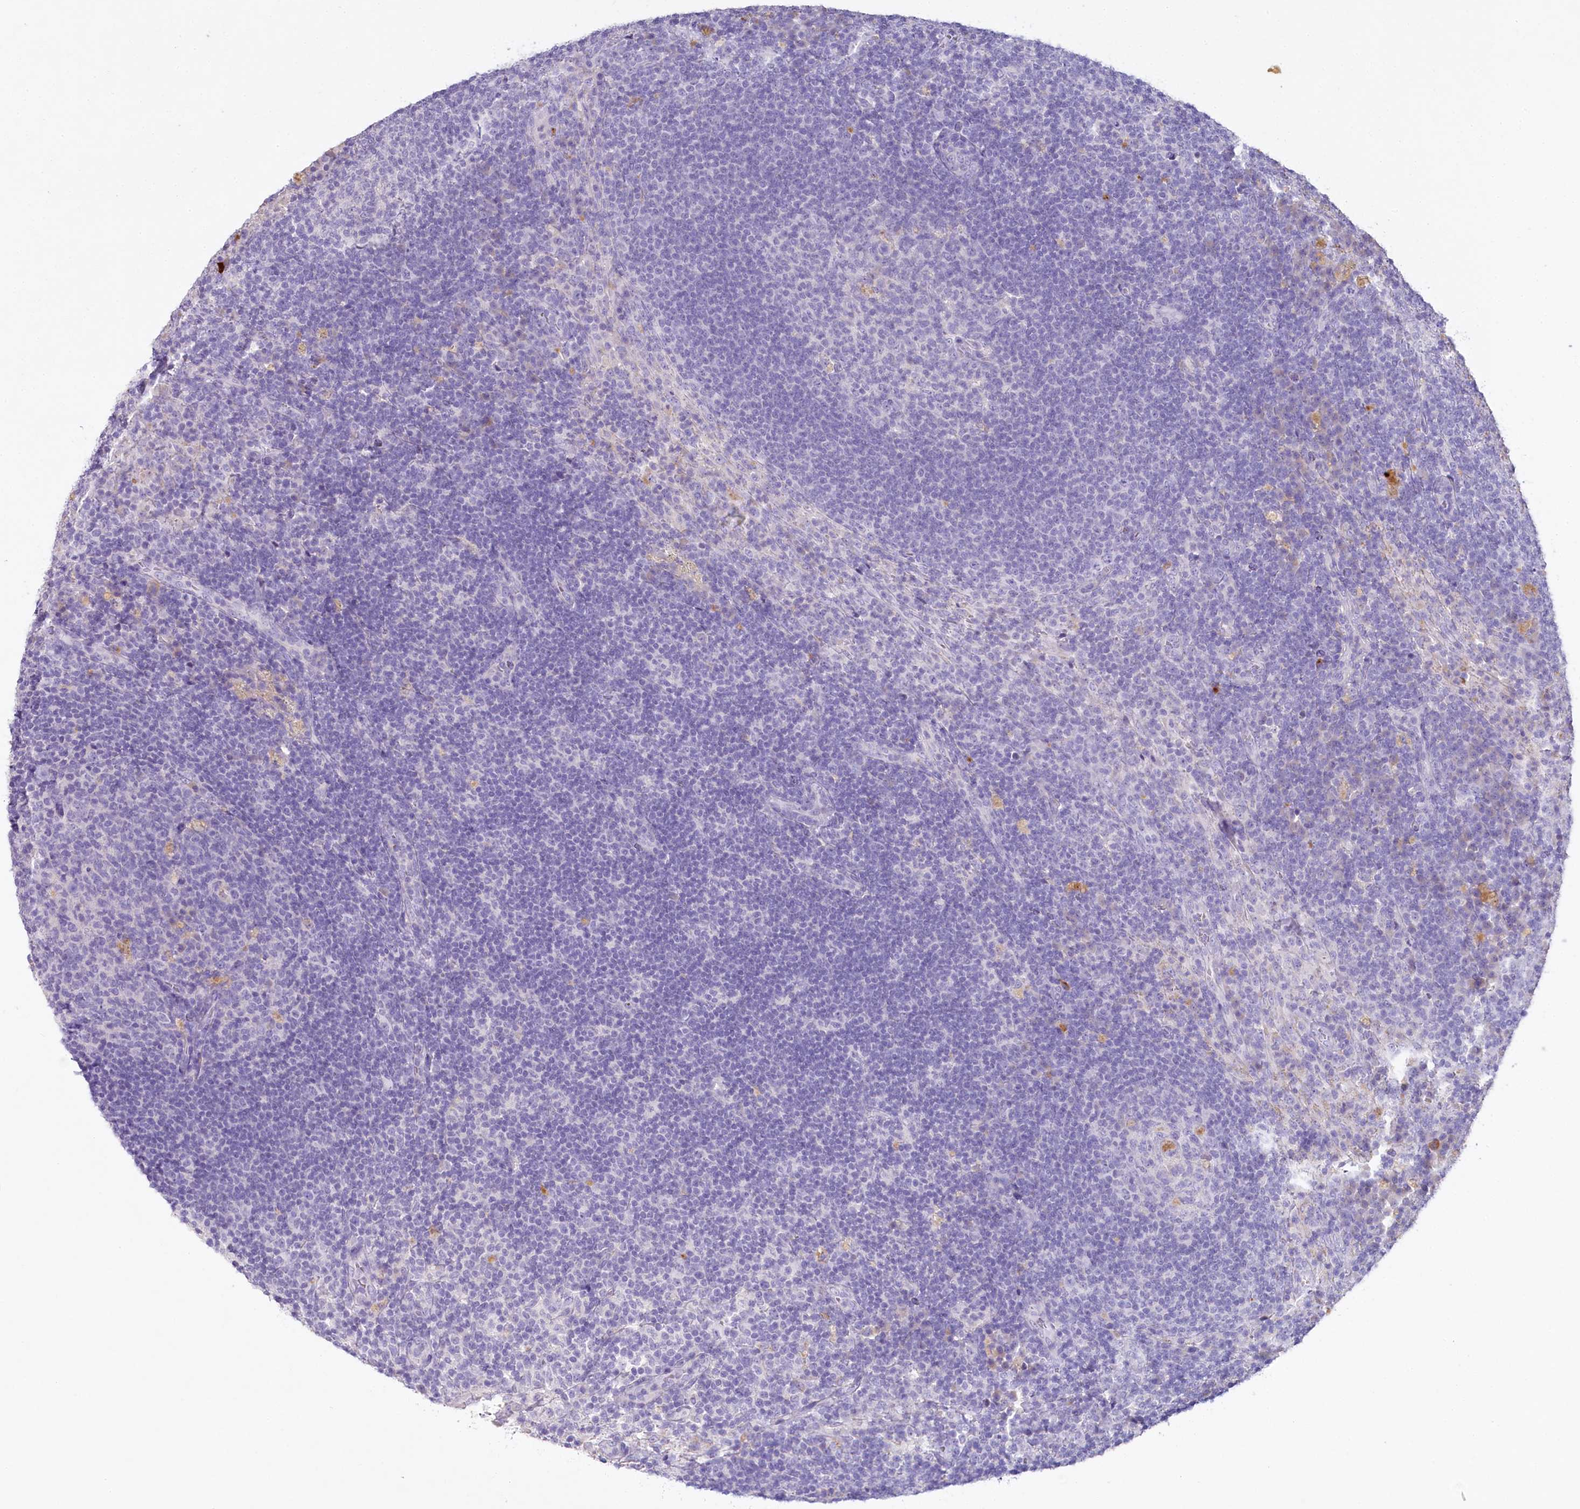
{"staining": {"intensity": "negative", "quantity": "none", "location": "none"}, "tissue": "lymph node", "cell_type": "Germinal center cells", "image_type": "normal", "snomed": [{"axis": "morphology", "description": "Normal tissue, NOS"}, {"axis": "topography", "description": "Lymph node"}], "caption": "This is an IHC histopathology image of unremarkable human lymph node. There is no staining in germinal center cells.", "gene": "HPD", "patient": {"sex": "female", "age": 70}}